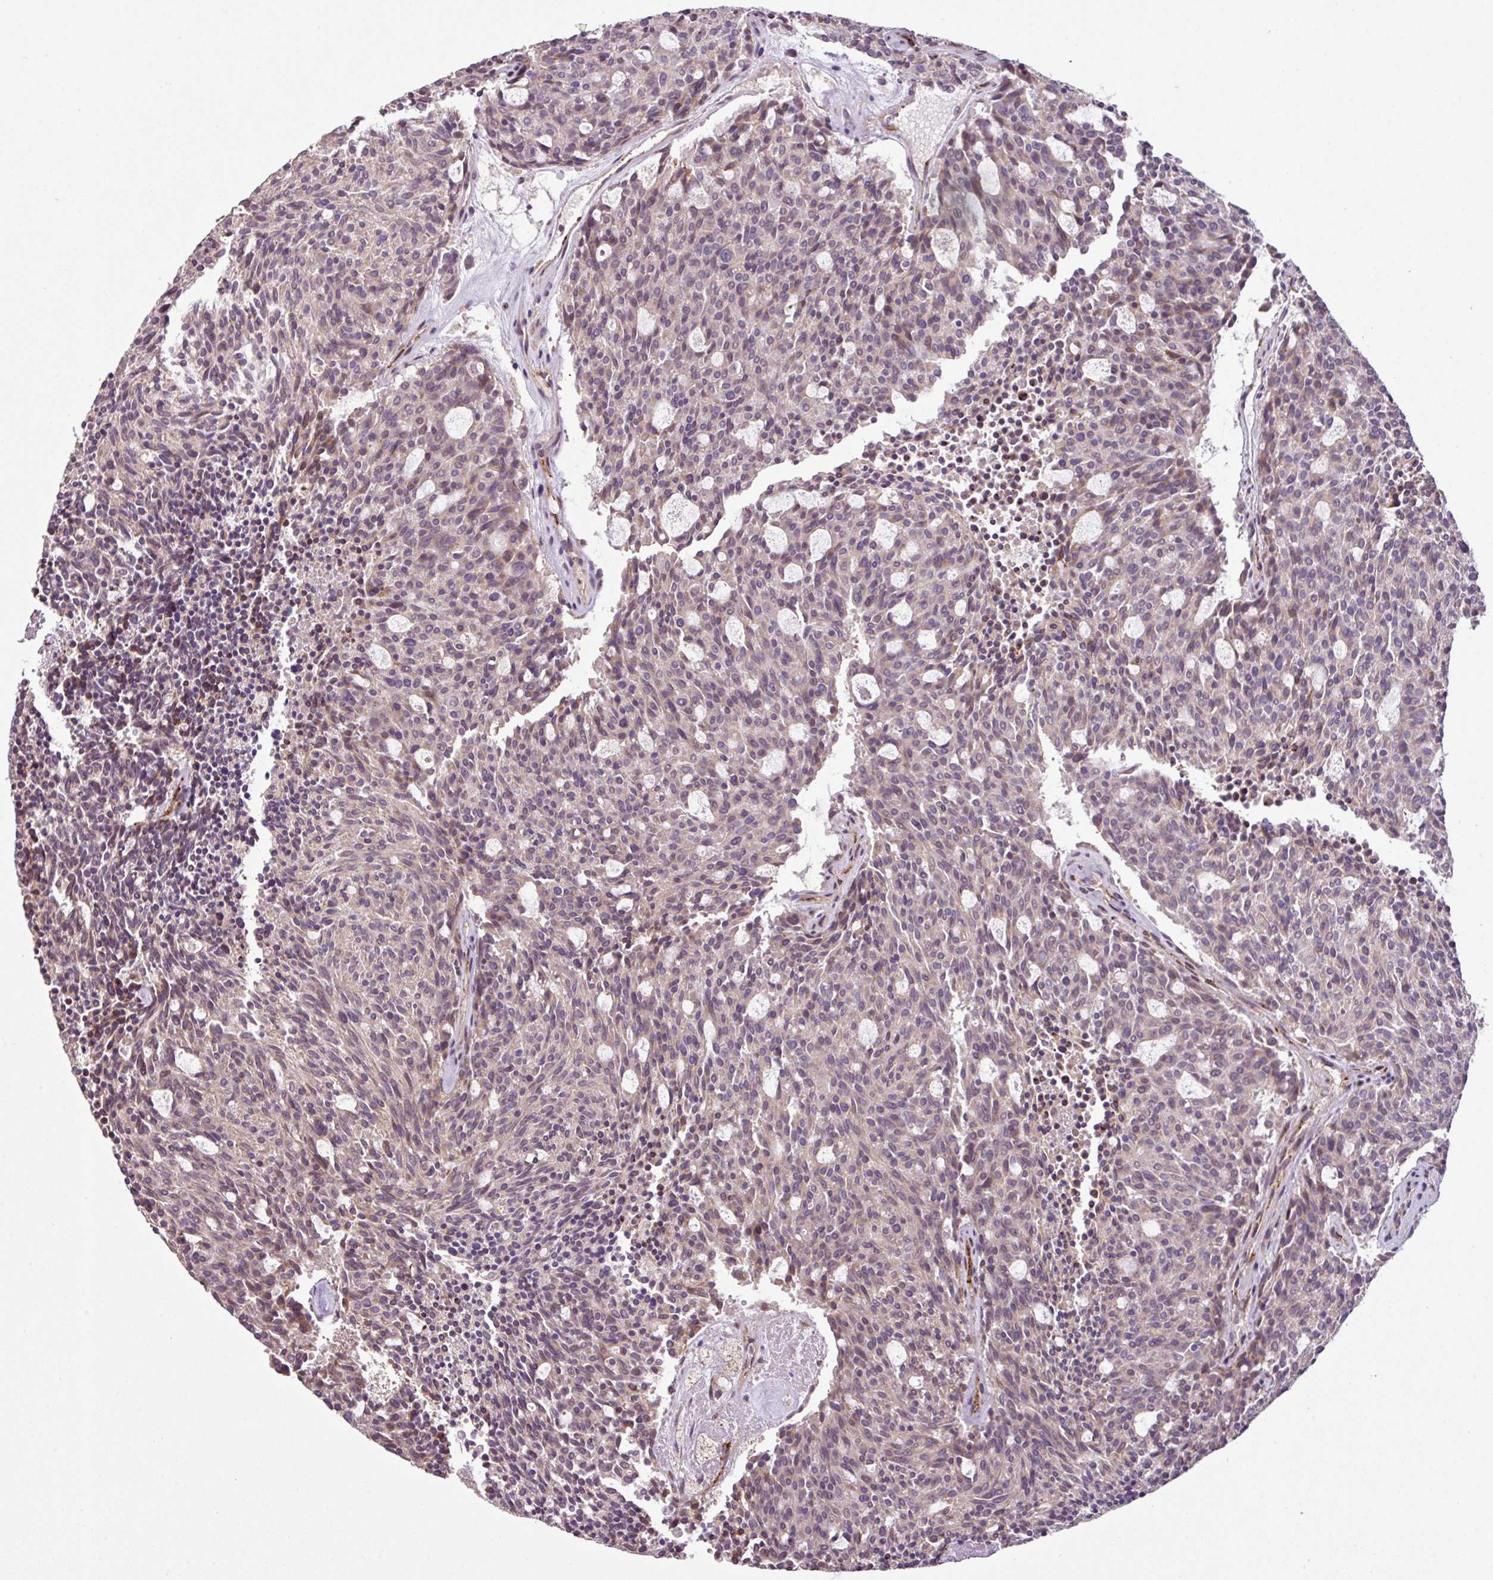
{"staining": {"intensity": "weak", "quantity": "25%-75%", "location": "cytoplasmic/membranous"}, "tissue": "carcinoid", "cell_type": "Tumor cells", "image_type": "cancer", "snomed": [{"axis": "morphology", "description": "Carcinoid, malignant, NOS"}, {"axis": "topography", "description": "Pancreas"}], "caption": "Tumor cells reveal low levels of weak cytoplasmic/membranous staining in about 25%-75% of cells in human carcinoid. The staining was performed using DAB, with brown indicating positive protein expression. Nuclei are stained blue with hematoxylin.", "gene": "SPCS3", "patient": {"sex": "female", "age": 54}}